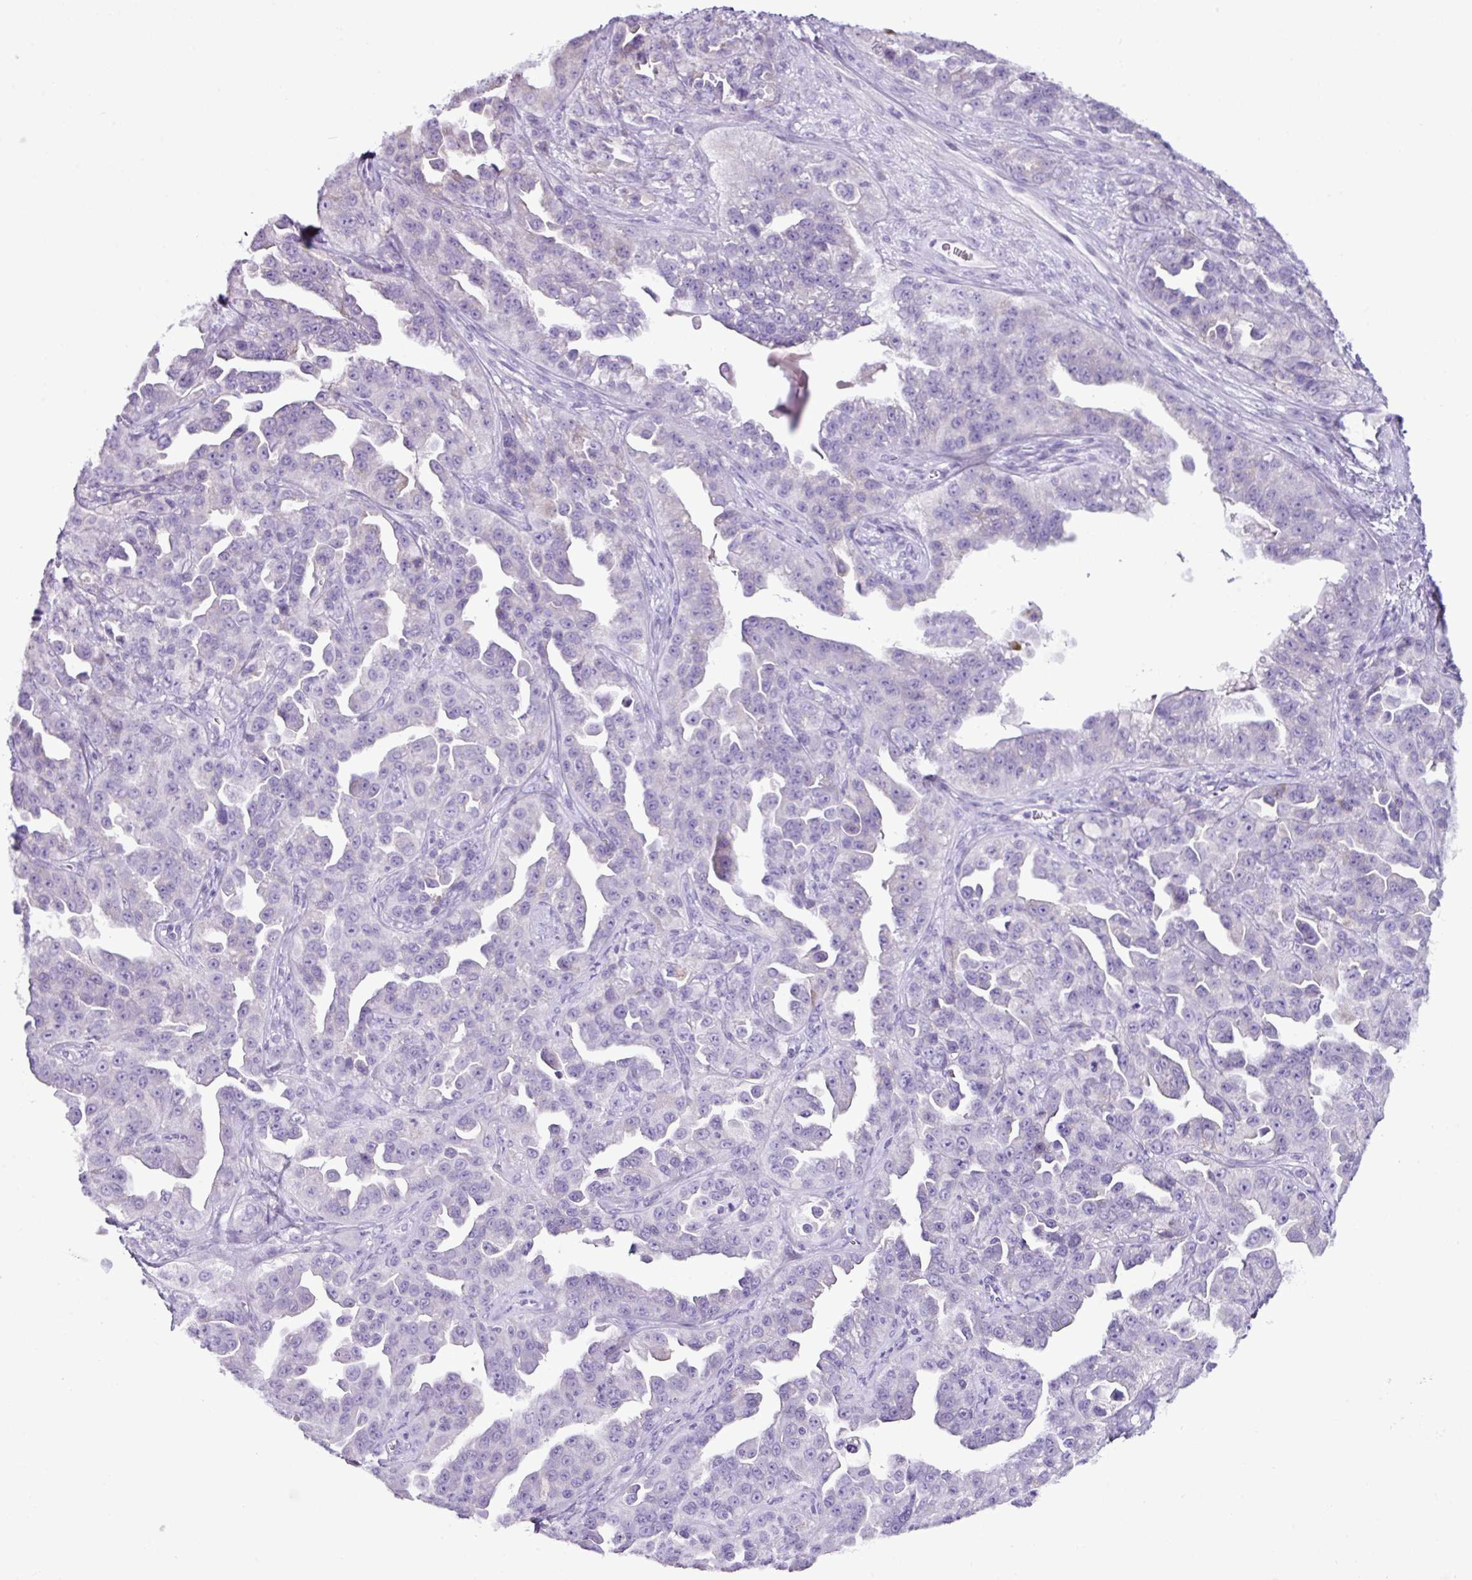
{"staining": {"intensity": "negative", "quantity": "none", "location": "none"}, "tissue": "ovarian cancer", "cell_type": "Tumor cells", "image_type": "cancer", "snomed": [{"axis": "morphology", "description": "Cystadenocarcinoma, serous, NOS"}, {"axis": "topography", "description": "Ovary"}], "caption": "This histopathology image is of serous cystadenocarcinoma (ovarian) stained with IHC to label a protein in brown with the nuclei are counter-stained blue. There is no expression in tumor cells. The staining is performed using DAB brown chromogen with nuclei counter-stained in using hematoxylin.", "gene": "RGS21", "patient": {"sex": "female", "age": 75}}